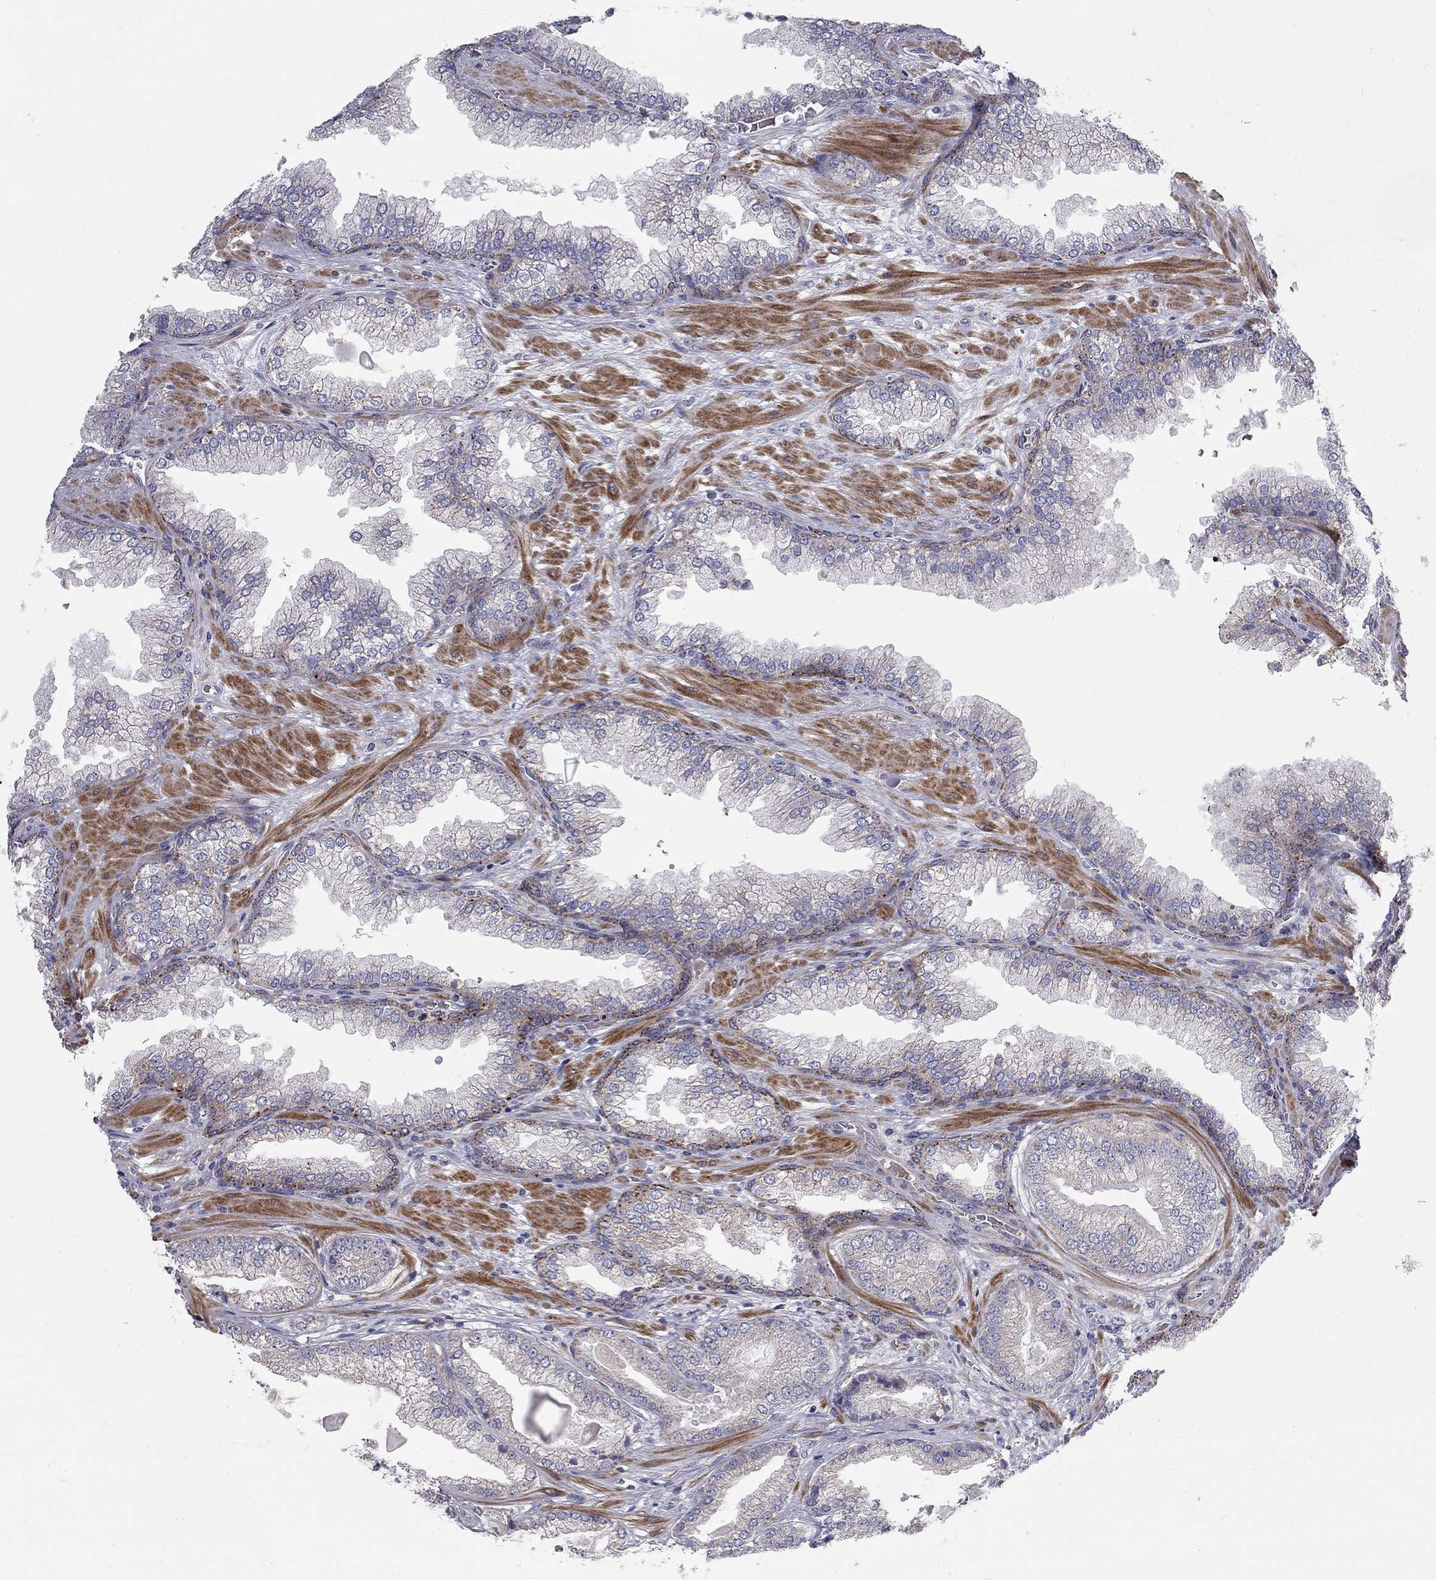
{"staining": {"intensity": "negative", "quantity": "none", "location": "none"}, "tissue": "prostate cancer", "cell_type": "Tumor cells", "image_type": "cancer", "snomed": [{"axis": "morphology", "description": "Adenocarcinoma, Low grade"}, {"axis": "topography", "description": "Prostate"}], "caption": "IHC photomicrograph of neoplastic tissue: human prostate cancer (low-grade adenocarcinoma) stained with DAB (3,3'-diaminobenzidine) displays no significant protein positivity in tumor cells.", "gene": "KANSL1L", "patient": {"sex": "male", "age": 57}}